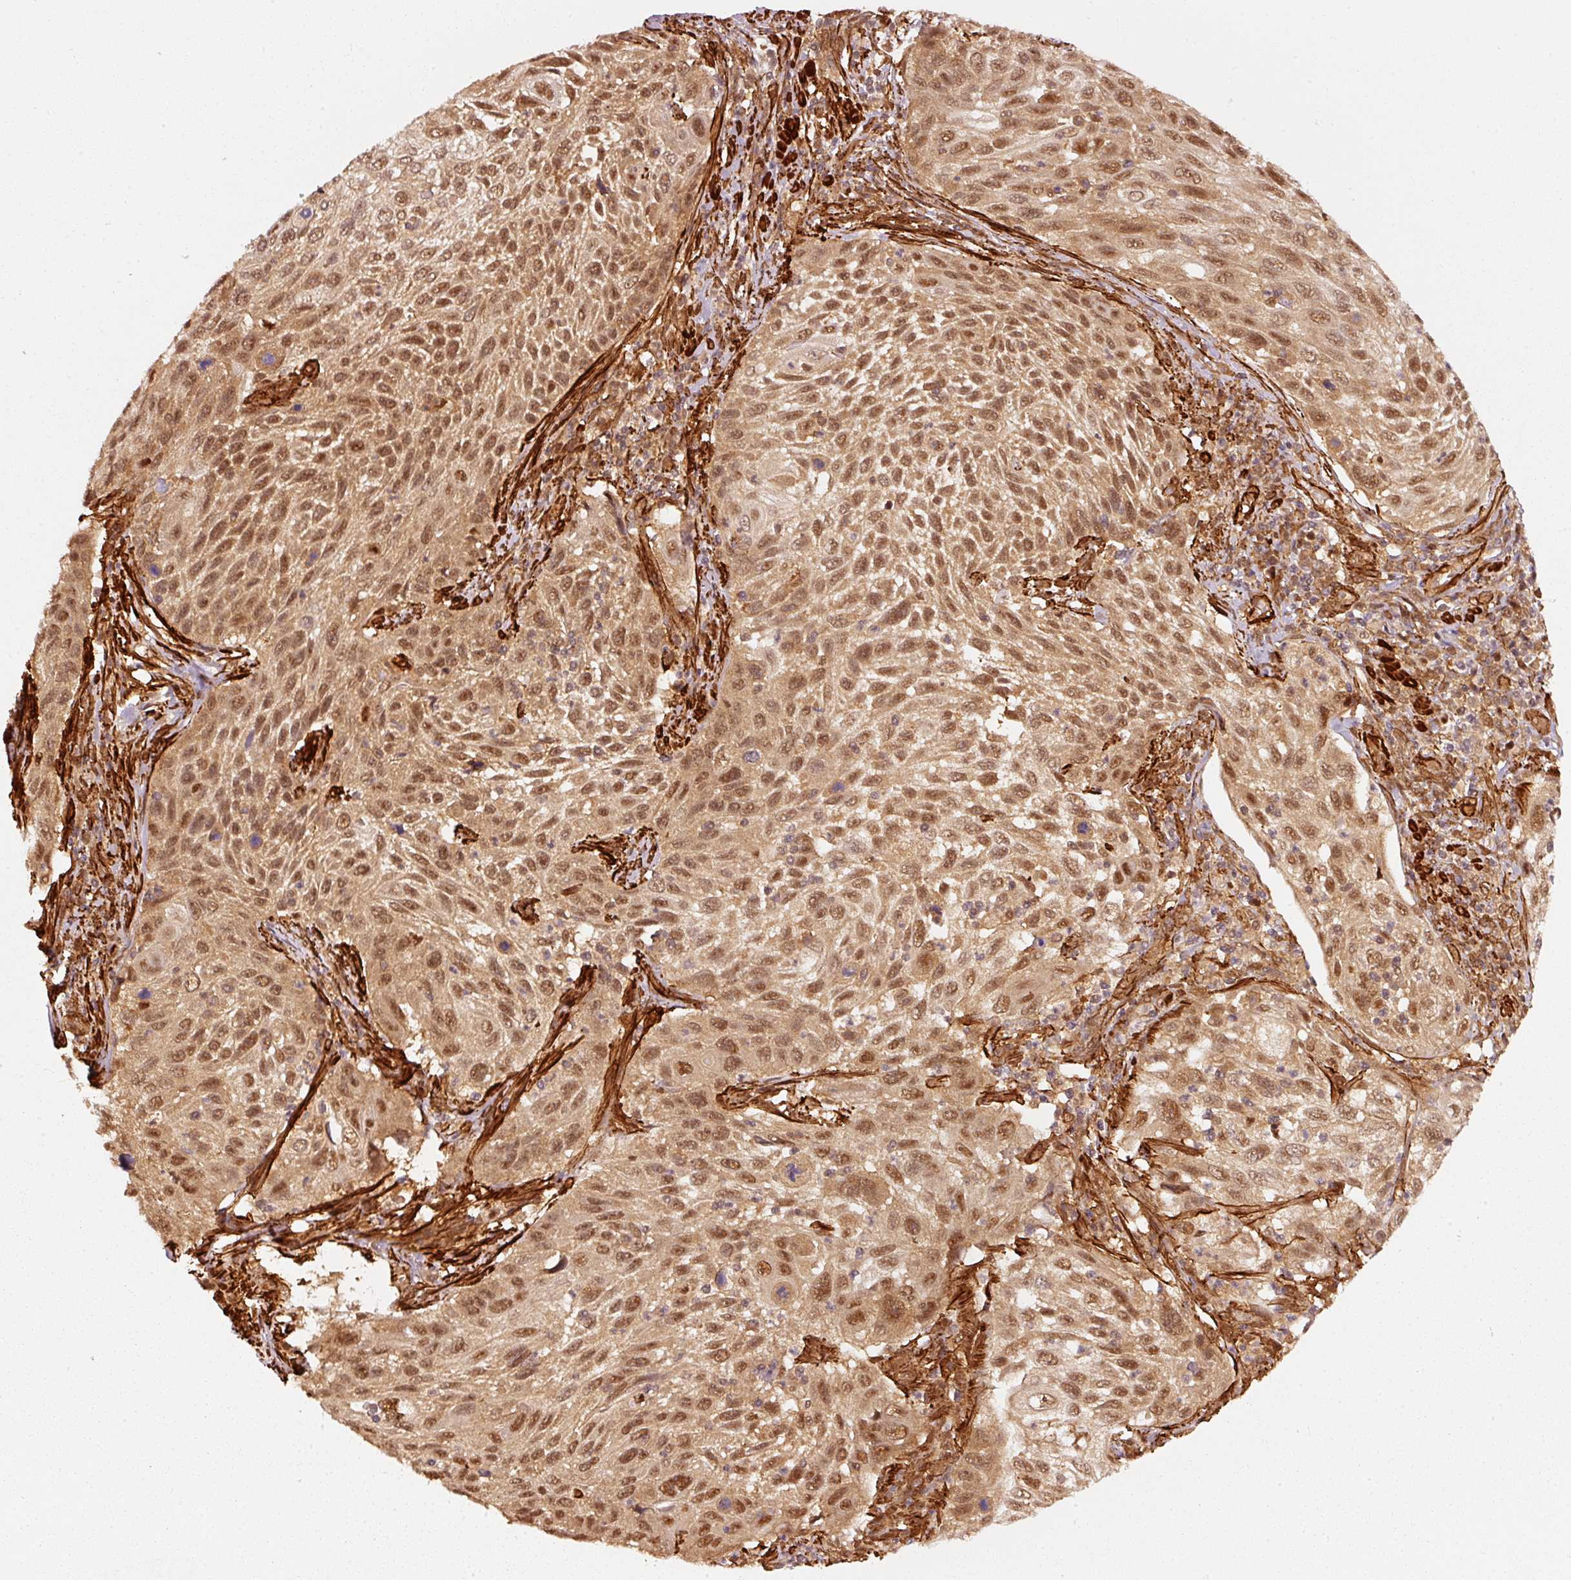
{"staining": {"intensity": "moderate", "quantity": ">75%", "location": "cytoplasmic/membranous,nuclear"}, "tissue": "cervical cancer", "cell_type": "Tumor cells", "image_type": "cancer", "snomed": [{"axis": "morphology", "description": "Squamous cell carcinoma, NOS"}, {"axis": "topography", "description": "Cervix"}], "caption": "Immunohistochemical staining of human cervical cancer (squamous cell carcinoma) shows medium levels of moderate cytoplasmic/membranous and nuclear positivity in approximately >75% of tumor cells.", "gene": "PSMD1", "patient": {"sex": "female", "age": 70}}